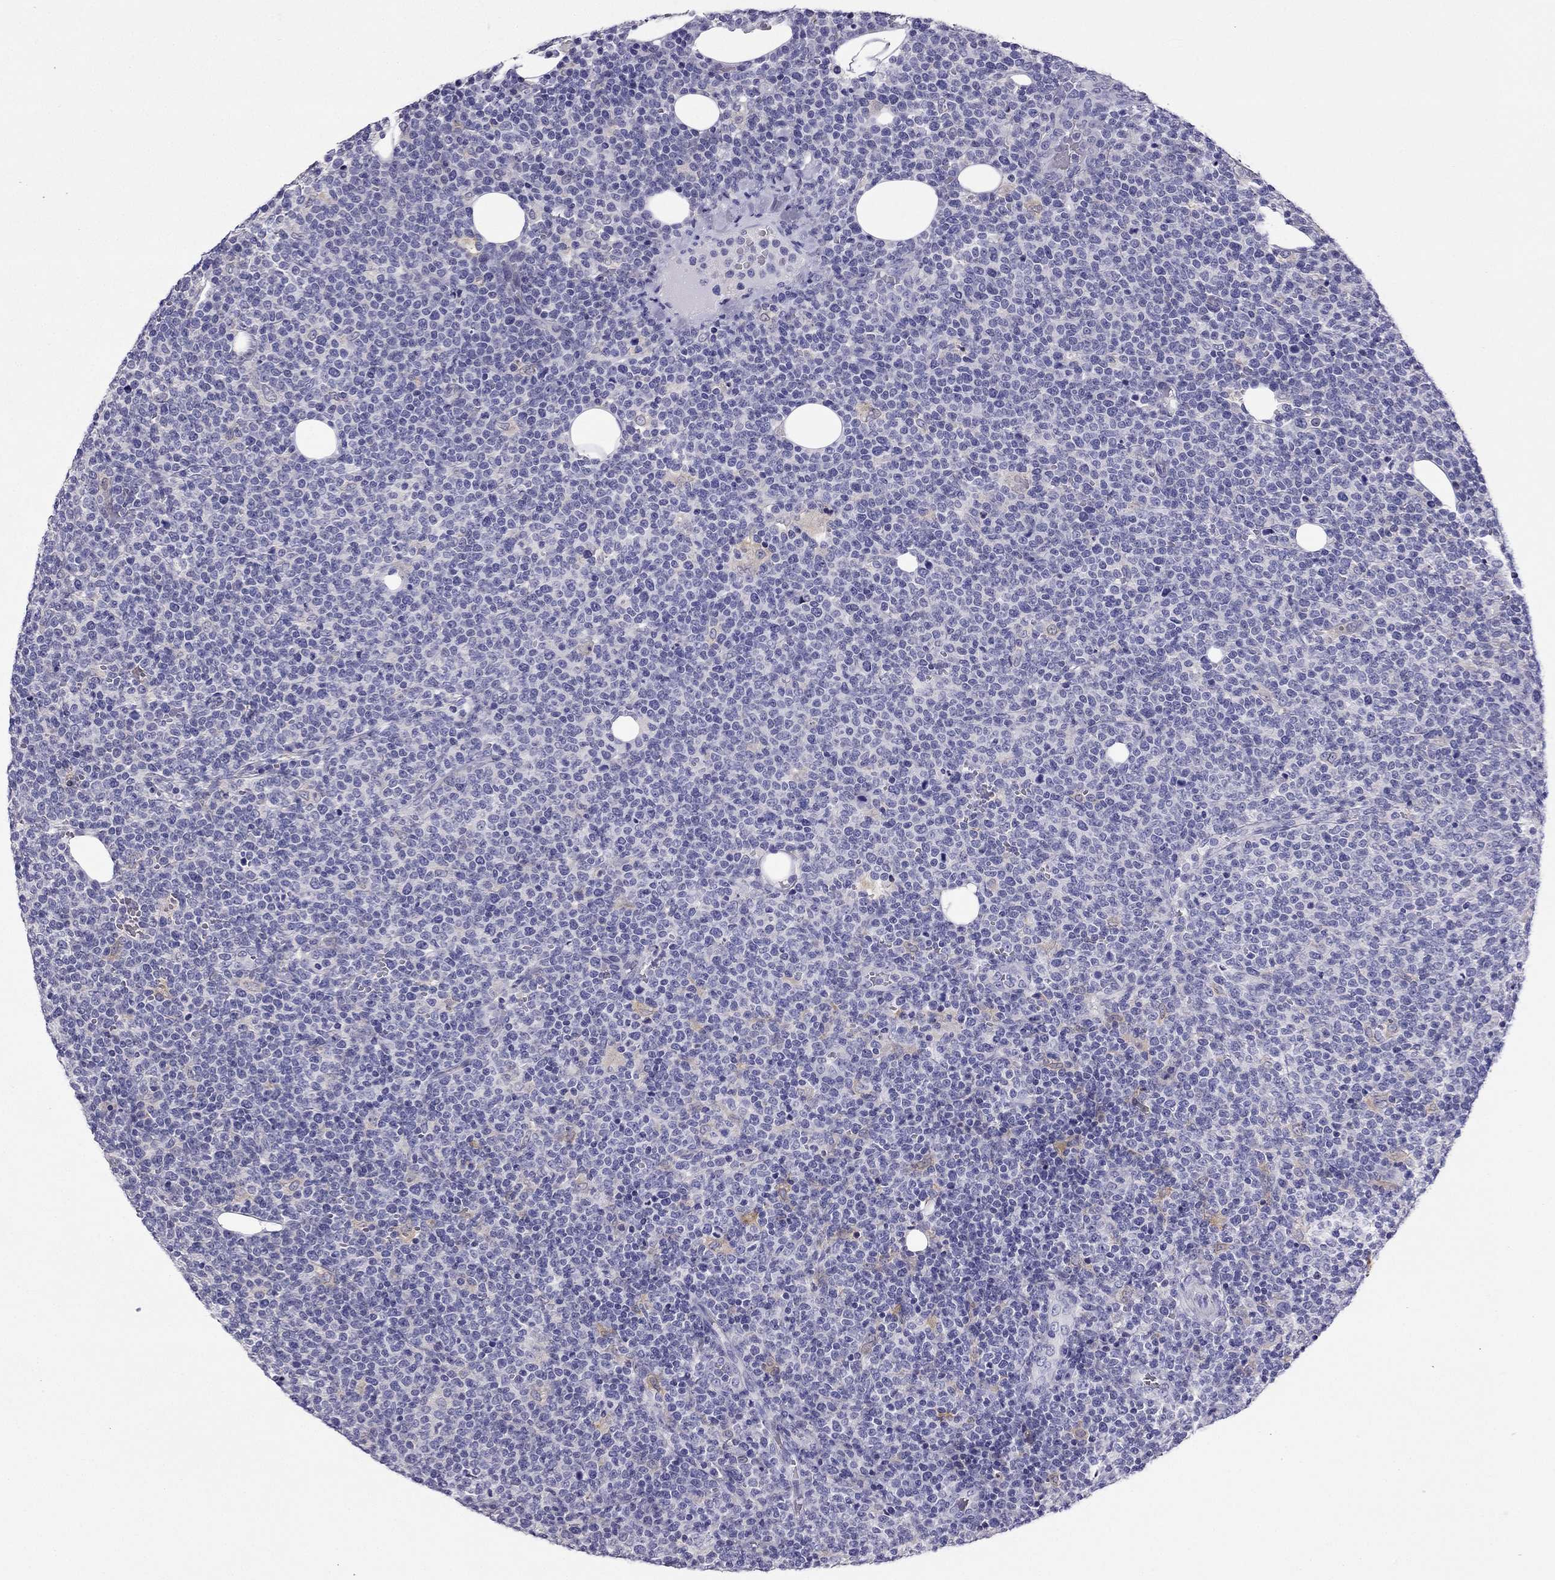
{"staining": {"intensity": "negative", "quantity": "none", "location": "none"}, "tissue": "lymphoma", "cell_type": "Tumor cells", "image_type": "cancer", "snomed": [{"axis": "morphology", "description": "Malignant lymphoma, non-Hodgkin's type, High grade"}, {"axis": "topography", "description": "Lymph node"}], "caption": "Immunohistochemistry (IHC) histopathology image of human lymphoma stained for a protein (brown), which displays no expression in tumor cells. (DAB (3,3'-diaminobenzidine) immunohistochemistry (IHC) visualized using brightfield microscopy, high magnification).", "gene": "KCNJ10", "patient": {"sex": "male", "age": 61}}